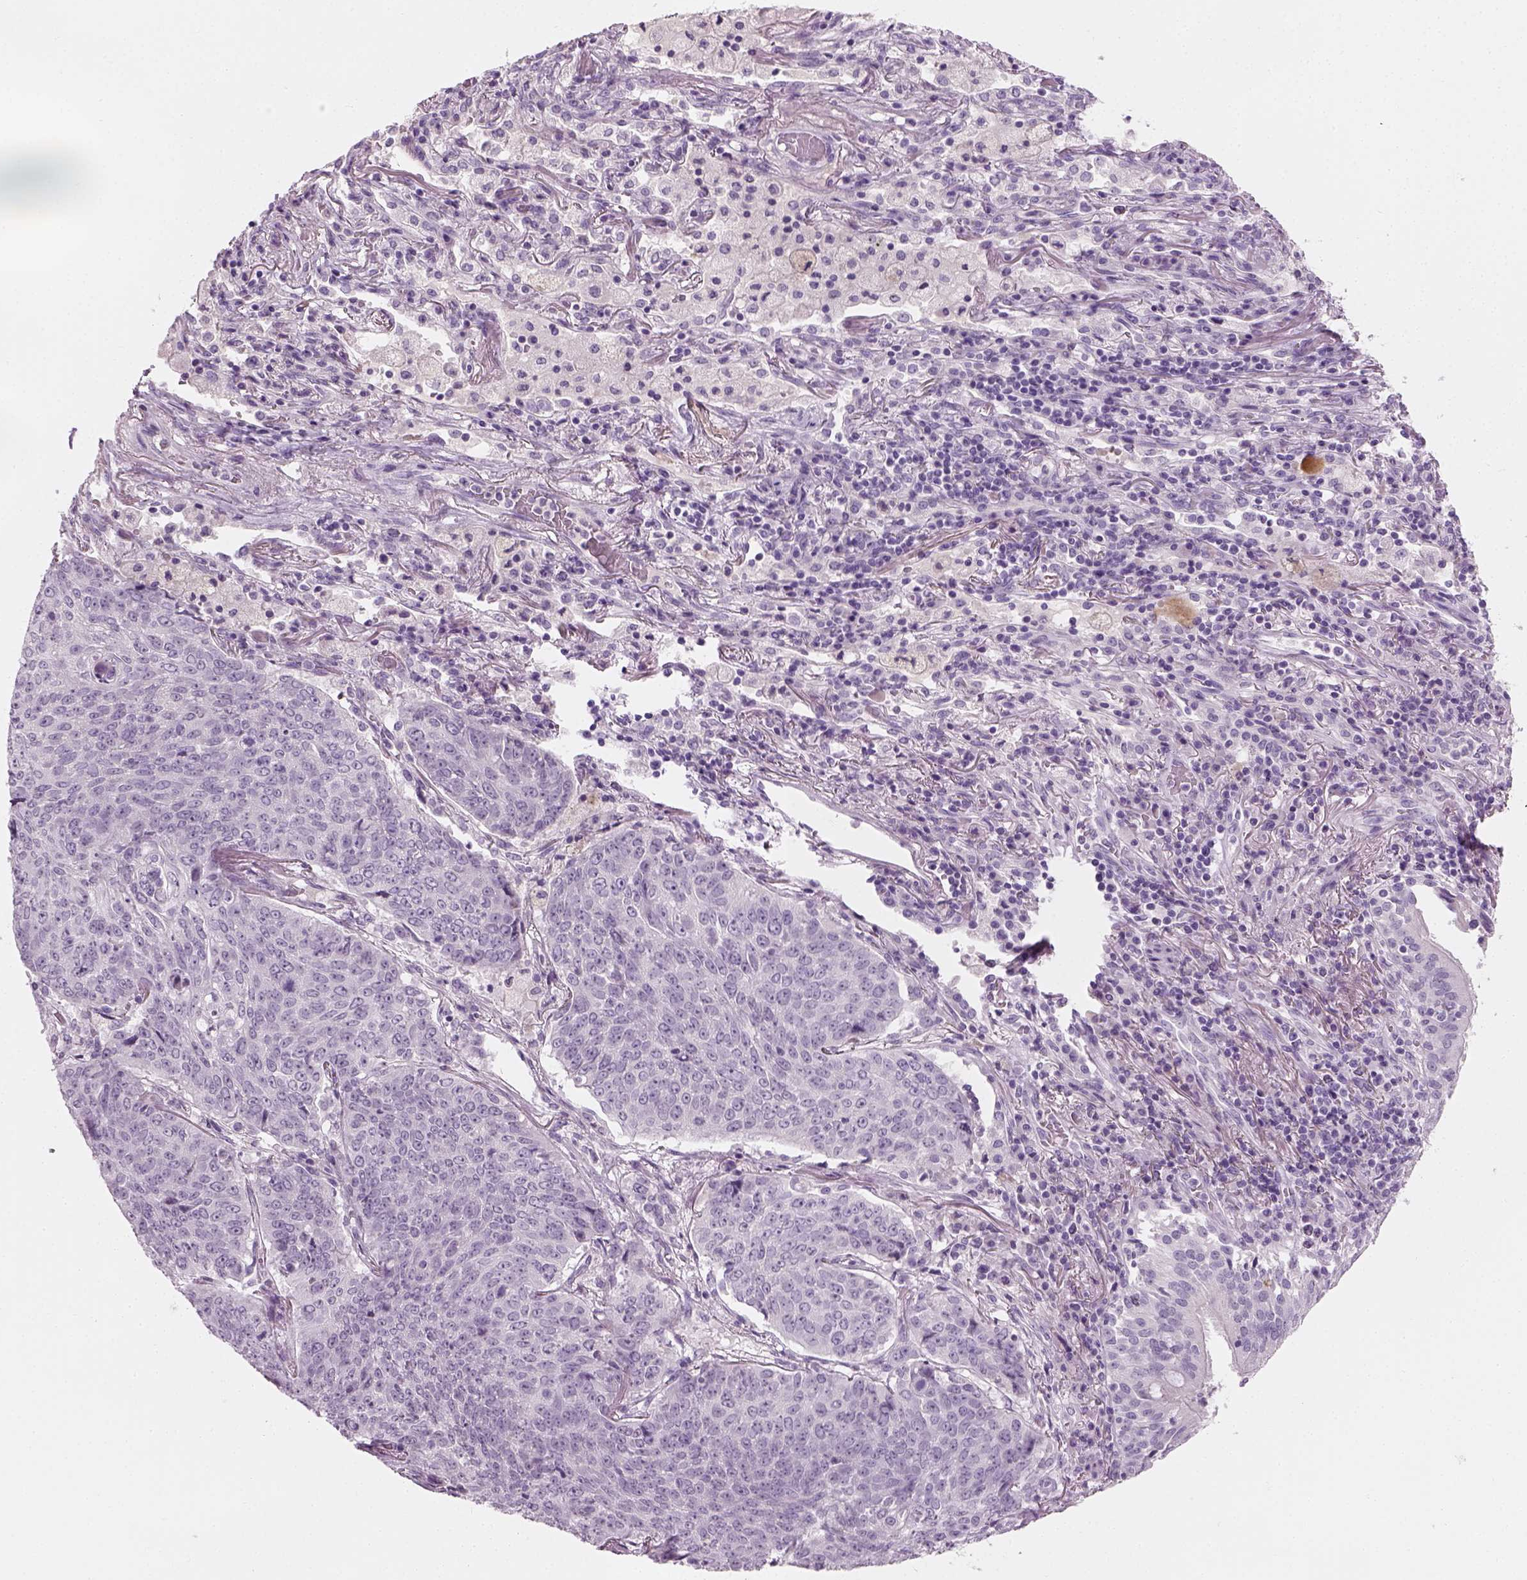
{"staining": {"intensity": "negative", "quantity": "none", "location": "none"}, "tissue": "lung cancer", "cell_type": "Tumor cells", "image_type": "cancer", "snomed": [{"axis": "morphology", "description": "Normal tissue, NOS"}, {"axis": "morphology", "description": "Squamous cell carcinoma, NOS"}, {"axis": "topography", "description": "Bronchus"}, {"axis": "topography", "description": "Lung"}], "caption": "Immunohistochemistry of human lung cancer reveals no expression in tumor cells.", "gene": "TH", "patient": {"sex": "male", "age": 64}}